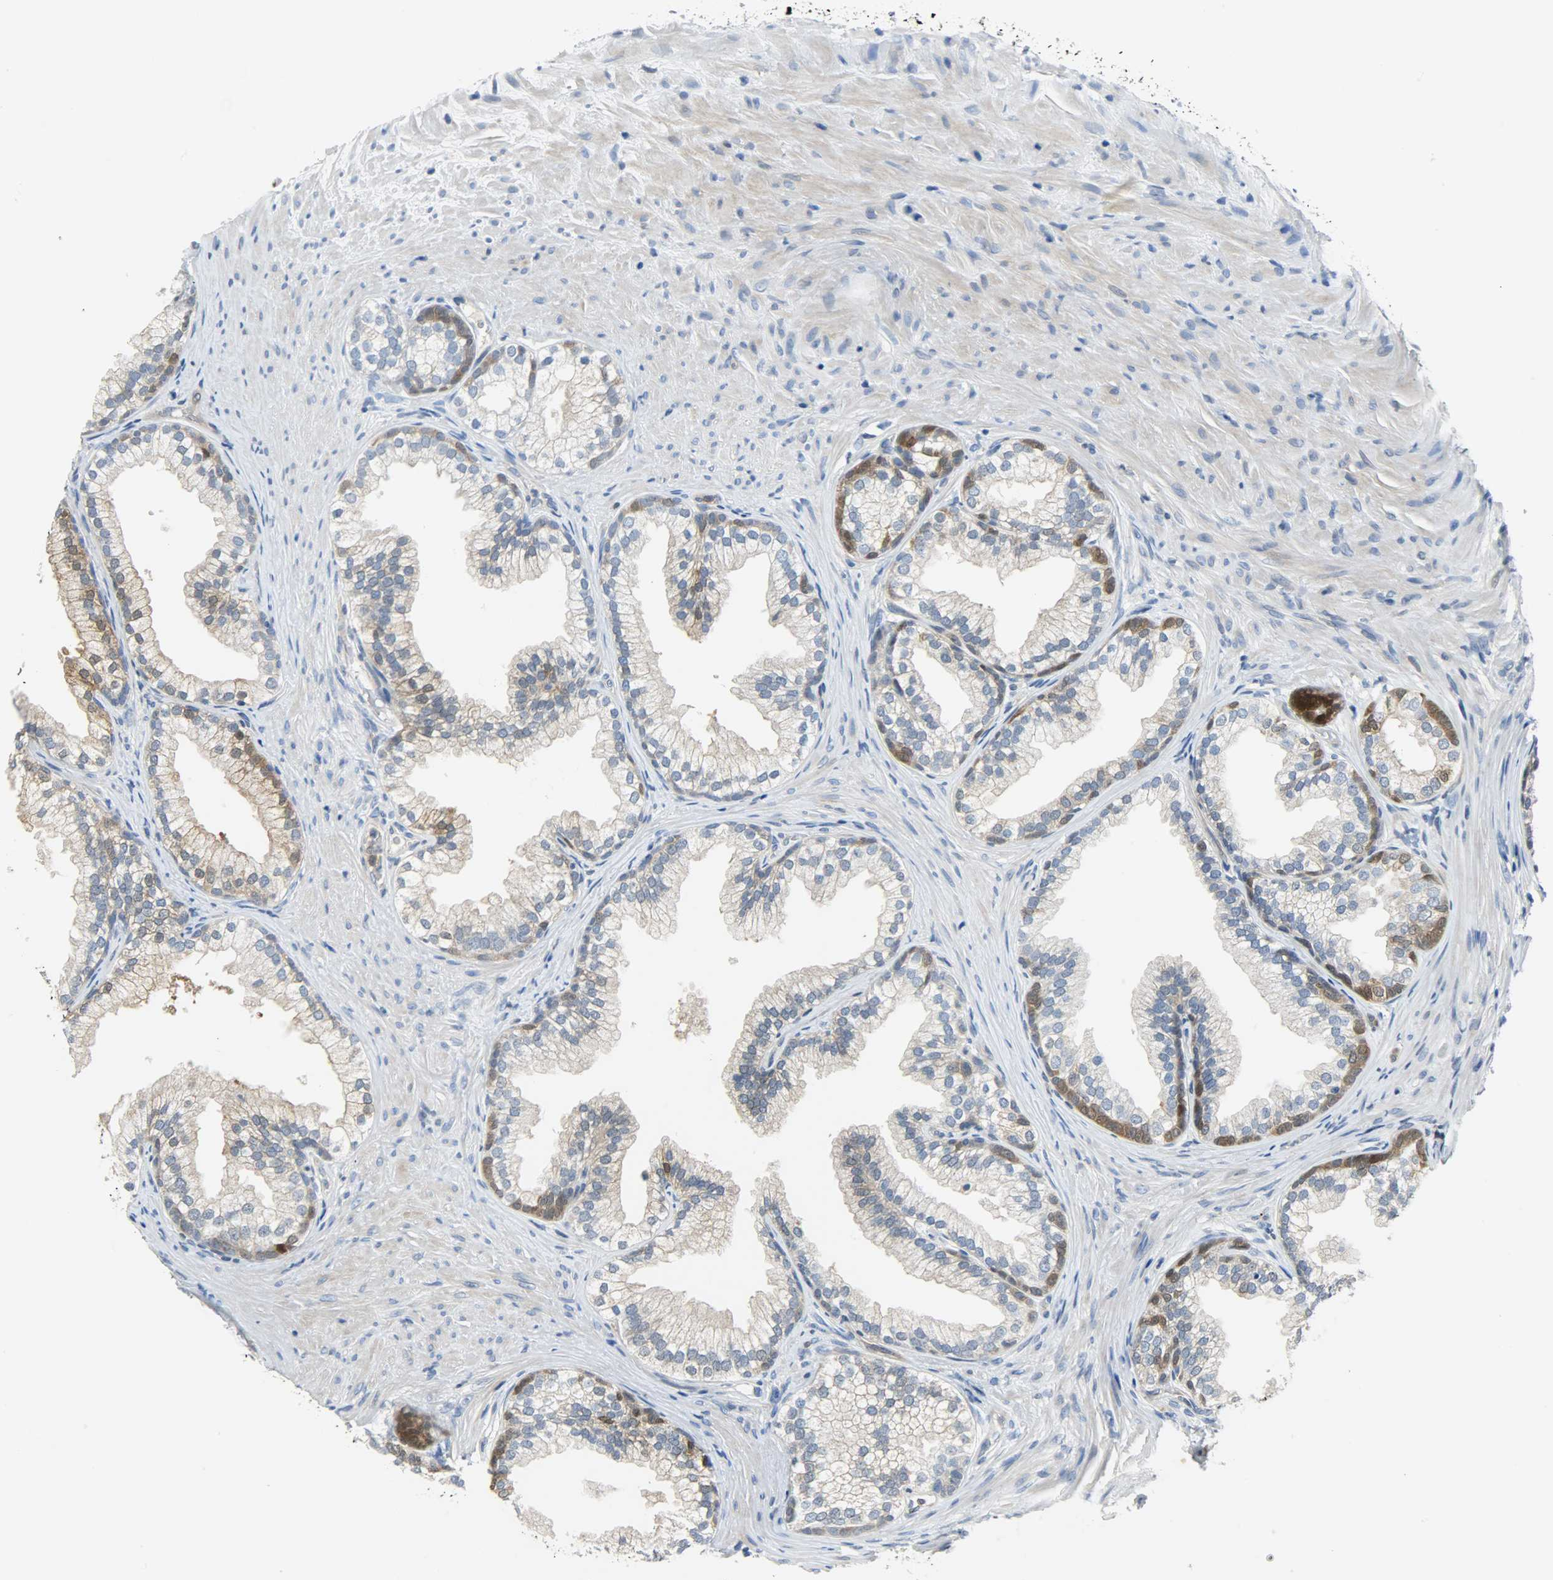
{"staining": {"intensity": "moderate", "quantity": "<25%", "location": "cytoplasmic/membranous,nuclear"}, "tissue": "prostate", "cell_type": "Glandular cells", "image_type": "normal", "snomed": [{"axis": "morphology", "description": "Normal tissue, NOS"}, {"axis": "topography", "description": "Prostate"}], "caption": "Moderate cytoplasmic/membranous,nuclear protein positivity is appreciated in approximately <25% of glandular cells in prostate. Nuclei are stained in blue.", "gene": "EIF4EBP1", "patient": {"sex": "male", "age": 76}}